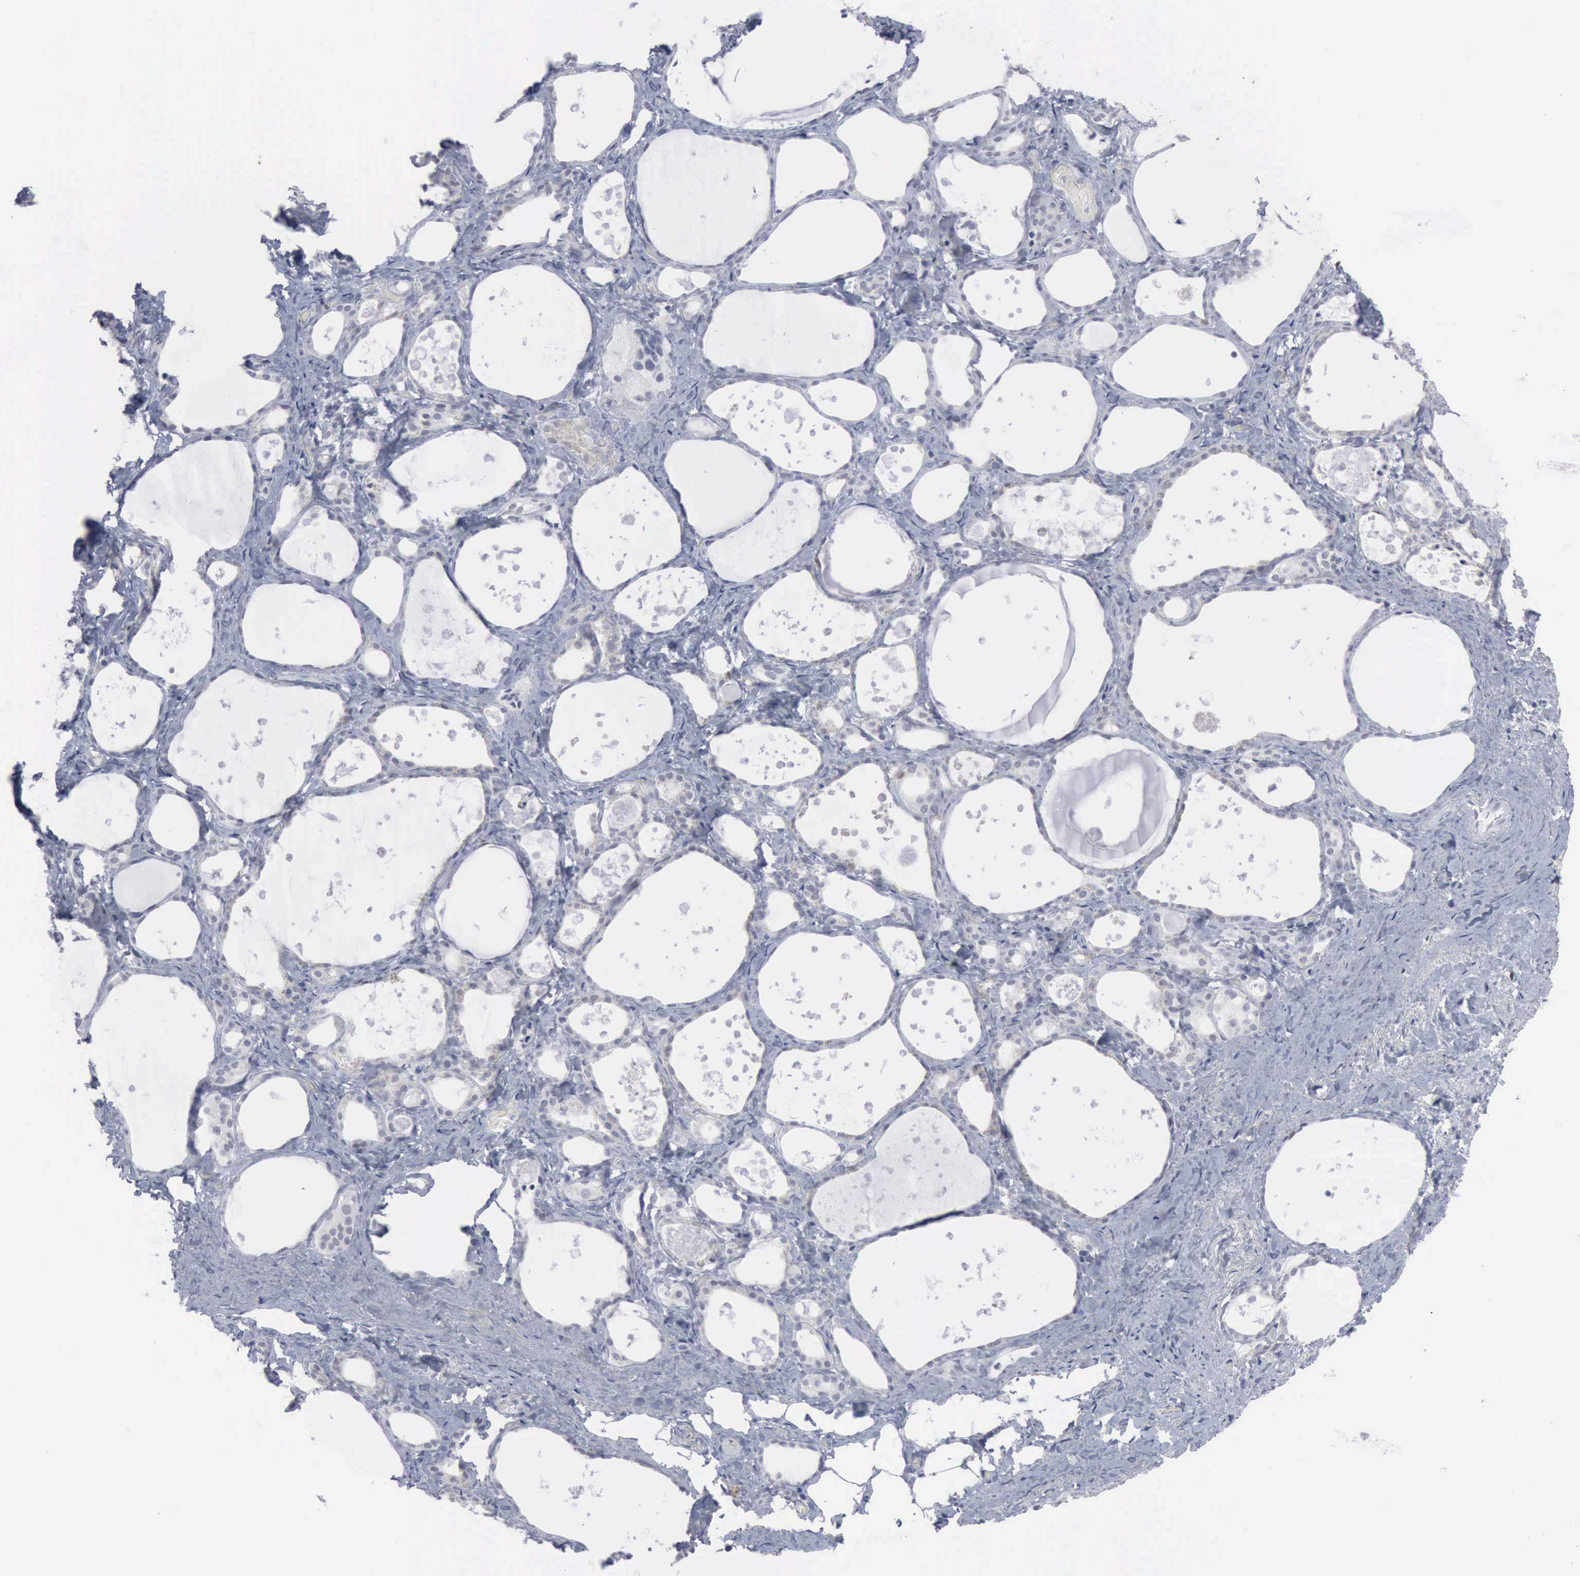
{"staining": {"intensity": "moderate", "quantity": "<25%", "location": "nuclear"}, "tissue": "thyroid gland", "cell_type": "Glandular cells", "image_type": "normal", "snomed": [{"axis": "morphology", "description": "Normal tissue, NOS"}, {"axis": "topography", "description": "Thyroid gland"}], "caption": "Thyroid gland stained with IHC shows moderate nuclear staining in approximately <25% of glandular cells.", "gene": "MCM5", "patient": {"sex": "female", "age": 75}}